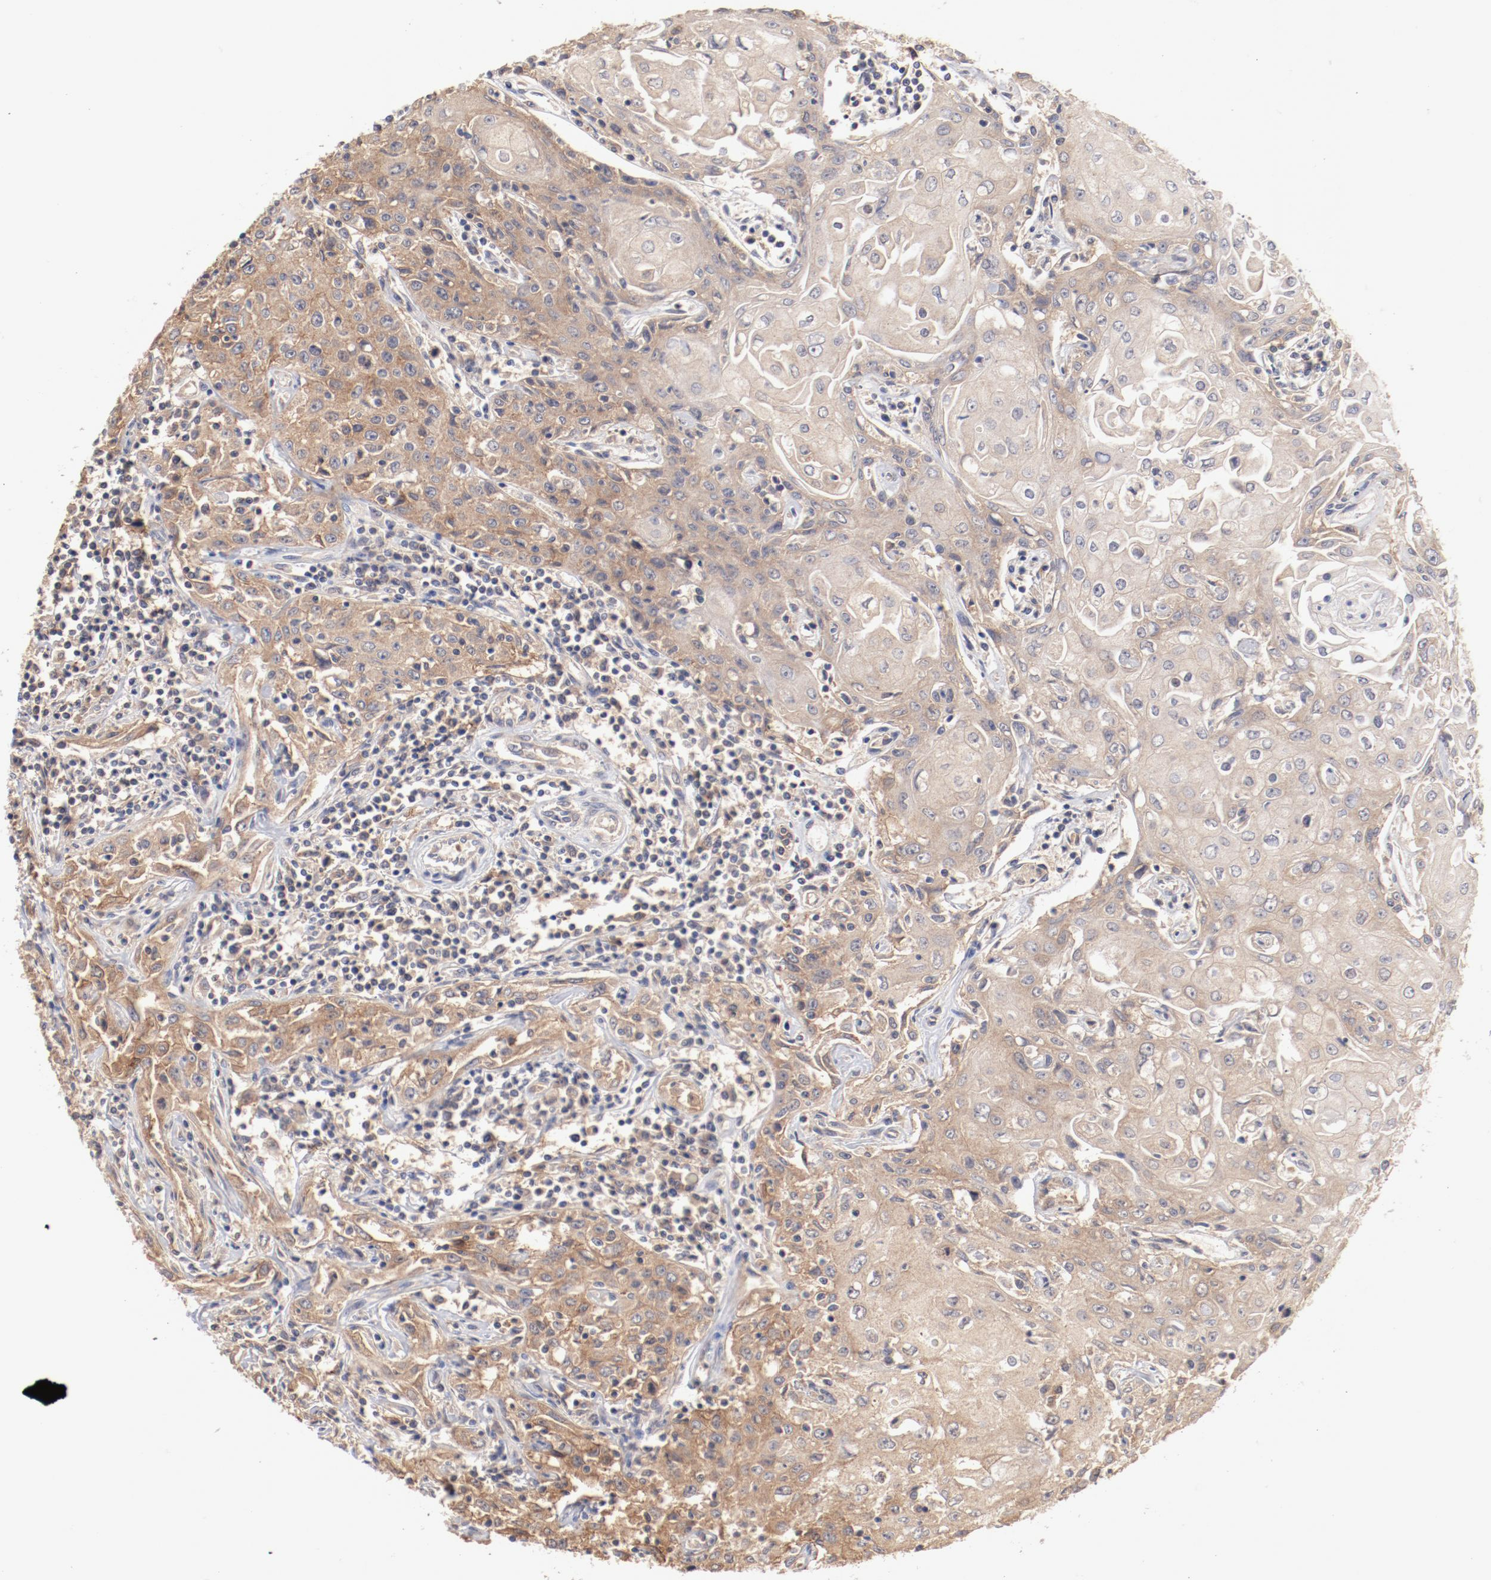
{"staining": {"intensity": "weak", "quantity": ">75%", "location": "cytoplasmic/membranous"}, "tissue": "head and neck cancer", "cell_type": "Tumor cells", "image_type": "cancer", "snomed": [{"axis": "morphology", "description": "Squamous cell carcinoma, NOS"}, {"axis": "topography", "description": "Oral tissue"}, {"axis": "topography", "description": "Head-Neck"}], "caption": "The photomicrograph exhibits a brown stain indicating the presence of a protein in the cytoplasmic/membranous of tumor cells in head and neck squamous cell carcinoma.", "gene": "SETD3", "patient": {"sex": "female", "age": 76}}